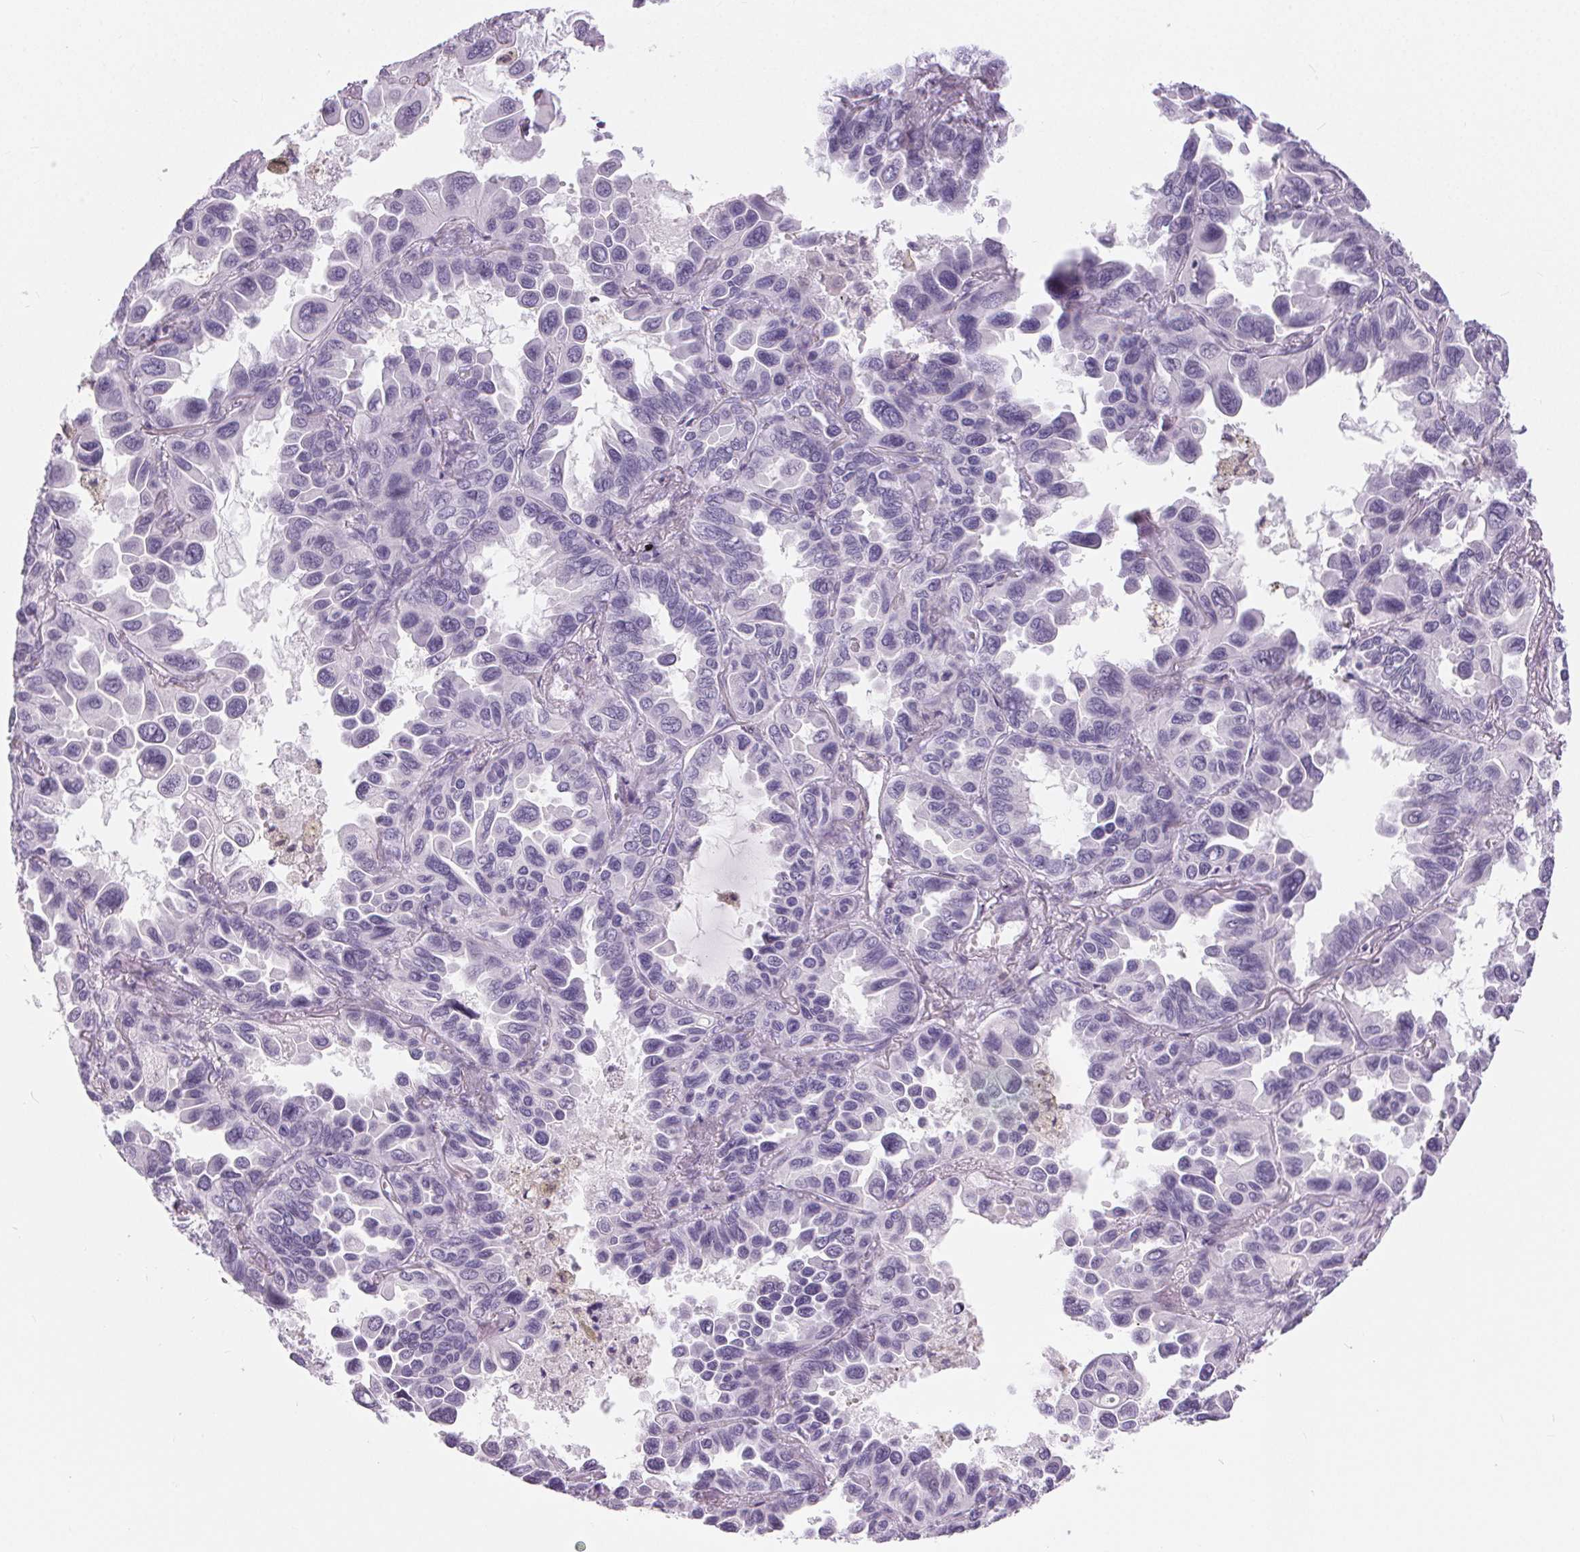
{"staining": {"intensity": "negative", "quantity": "none", "location": "none"}, "tissue": "lung cancer", "cell_type": "Tumor cells", "image_type": "cancer", "snomed": [{"axis": "morphology", "description": "Adenocarcinoma, NOS"}, {"axis": "topography", "description": "Lung"}], "caption": "An image of lung cancer (adenocarcinoma) stained for a protein displays no brown staining in tumor cells.", "gene": "CADPS", "patient": {"sex": "male", "age": 64}}